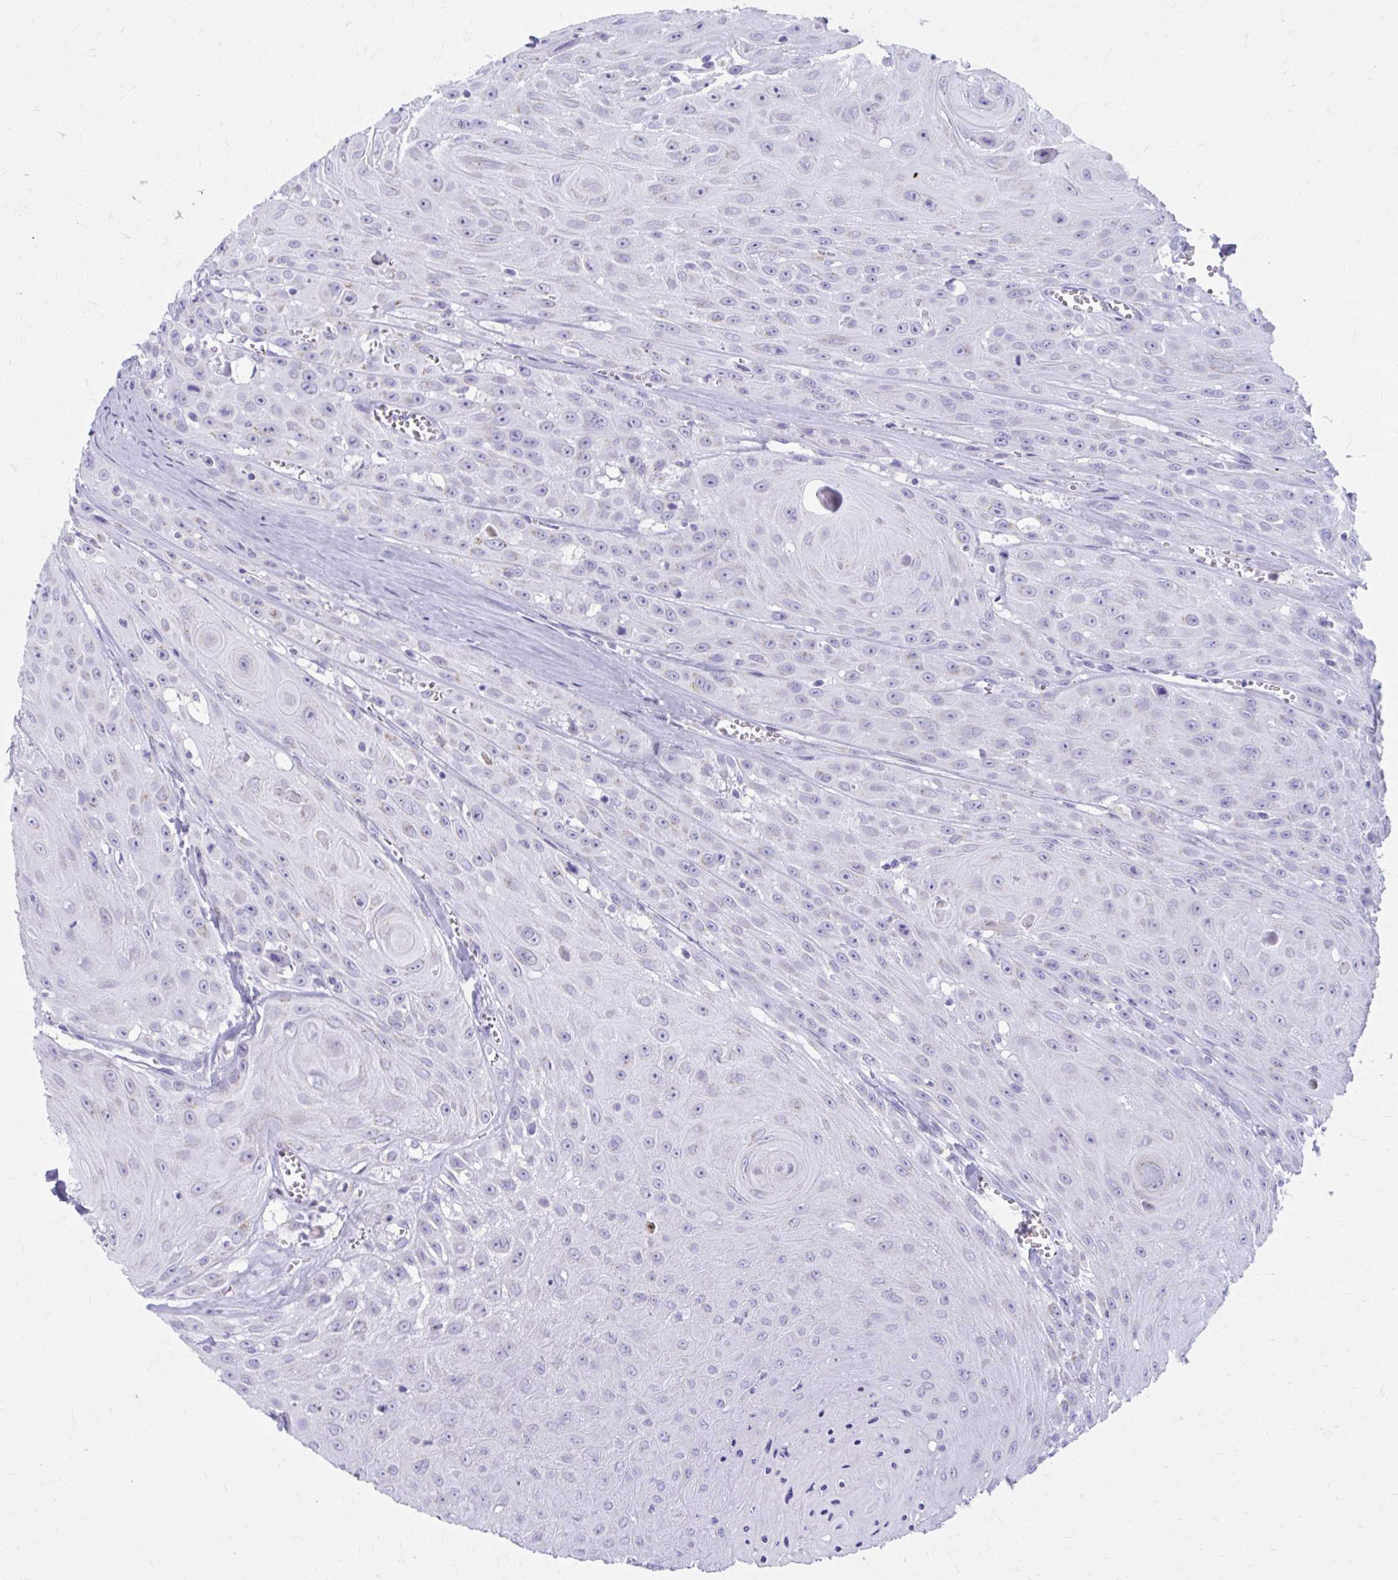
{"staining": {"intensity": "negative", "quantity": "none", "location": "none"}, "tissue": "head and neck cancer", "cell_type": "Tumor cells", "image_type": "cancer", "snomed": [{"axis": "morphology", "description": "Squamous cell carcinoma, NOS"}, {"axis": "topography", "description": "Oral tissue"}, {"axis": "topography", "description": "Head-Neck"}], "caption": "Immunohistochemistry of human squamous cell carcinoma (head and neck) reveals no staining in tumor cells.", "gene": "KCNE2", "patient": {"sex": "male", "age": 81}}